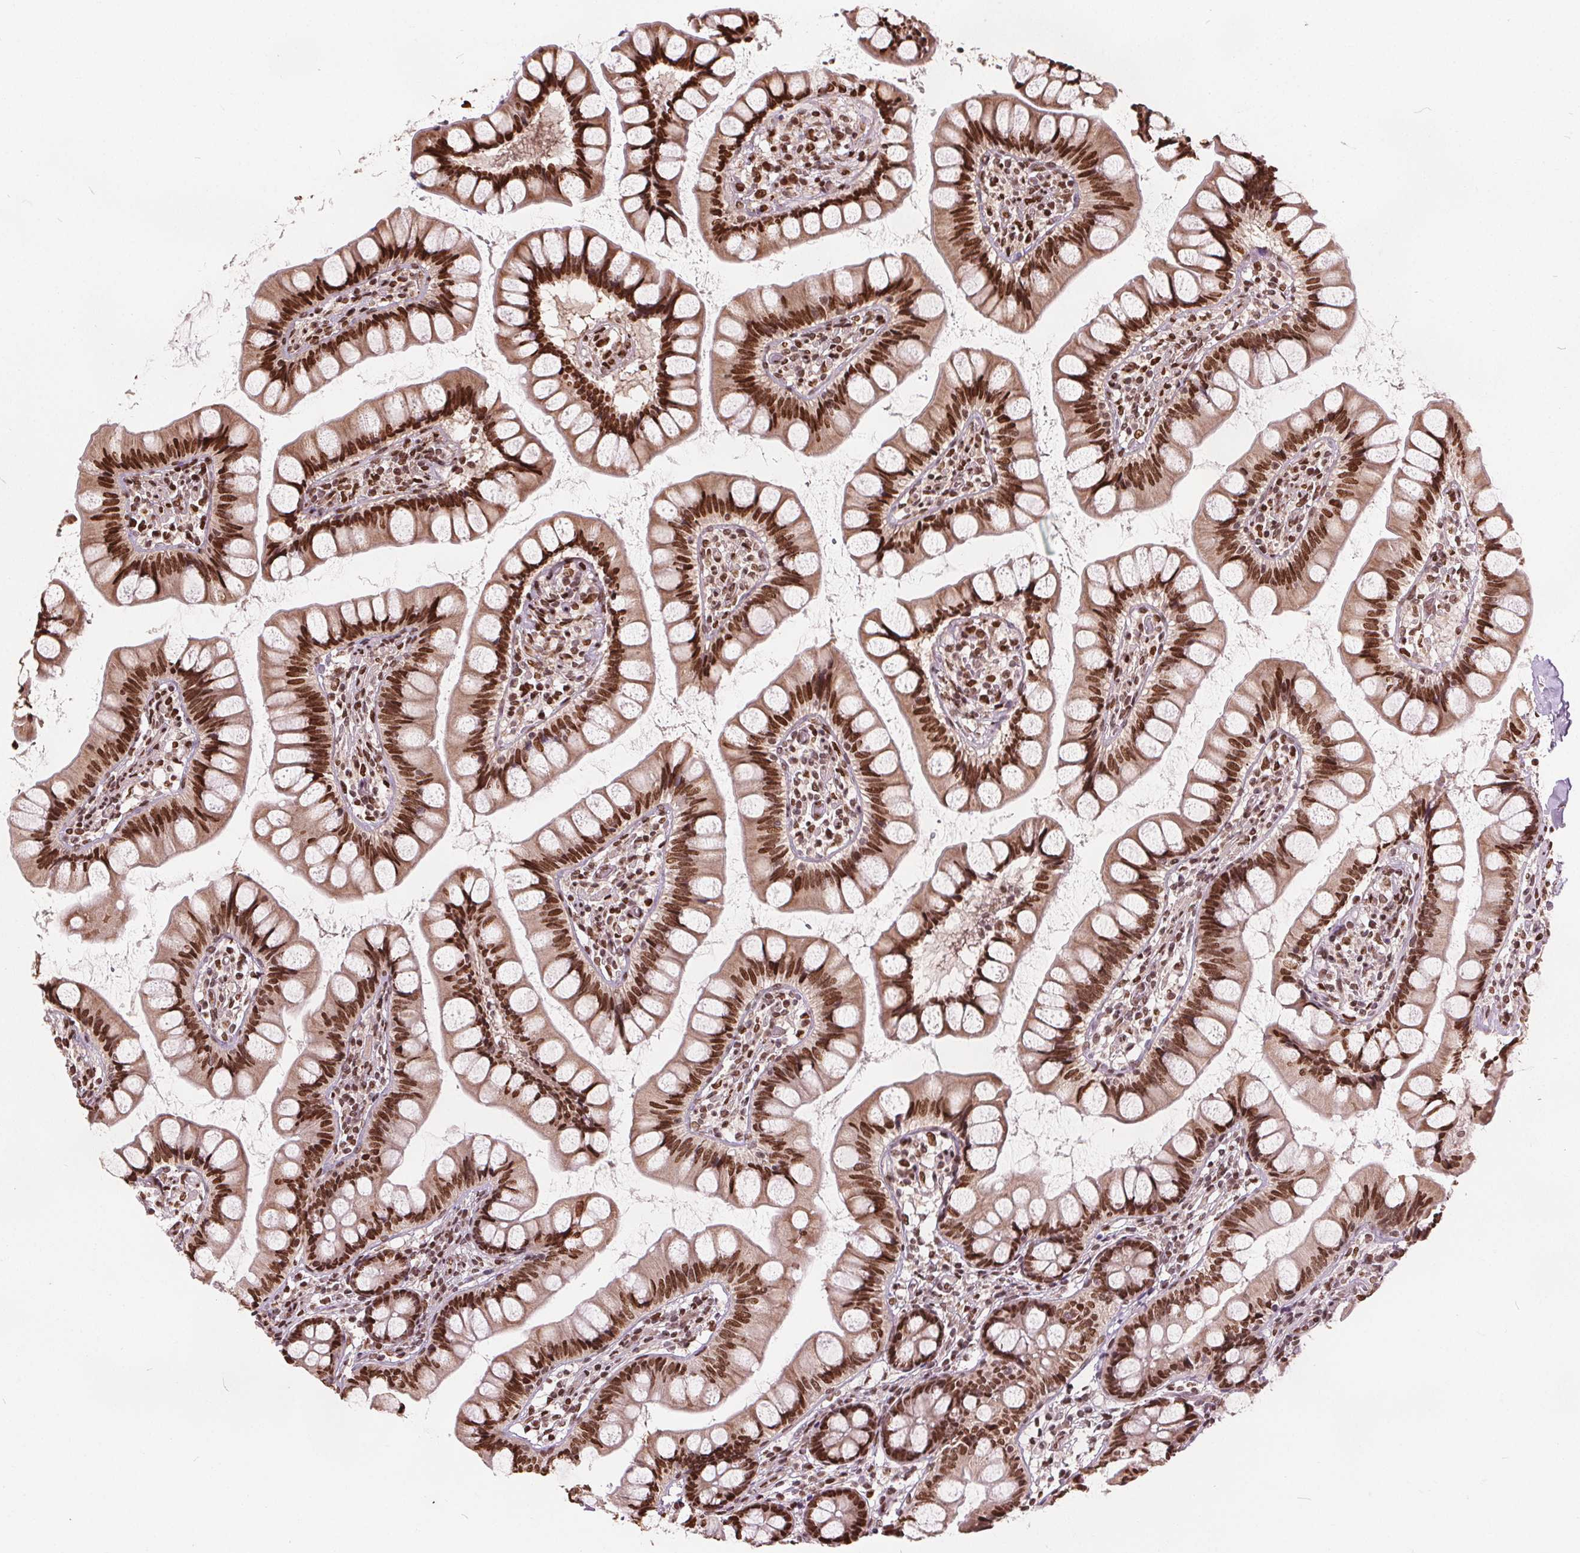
{"staining": {"intensity": "strong", "quantity": ">75%", "location": "nuclear"}, "tissue": "small intestine", "cell_type": "Glandular cells", "image_type": "normal", "snomed": [{"axis": "morphology", "description": "Normal tissue, NOS"}, {"axis": "topography", "description": "Small intestine"}], "caption": "High-magnification brightfield microscopy of benign small intestine stained with DAB (brown) and counterstained with hematoxylin (blue). glandular cells exhibit strong nuclear staining is present in about>75% of cells.", "gene": "ISLR2", "patient": {"sex": "male", "age": 70}}